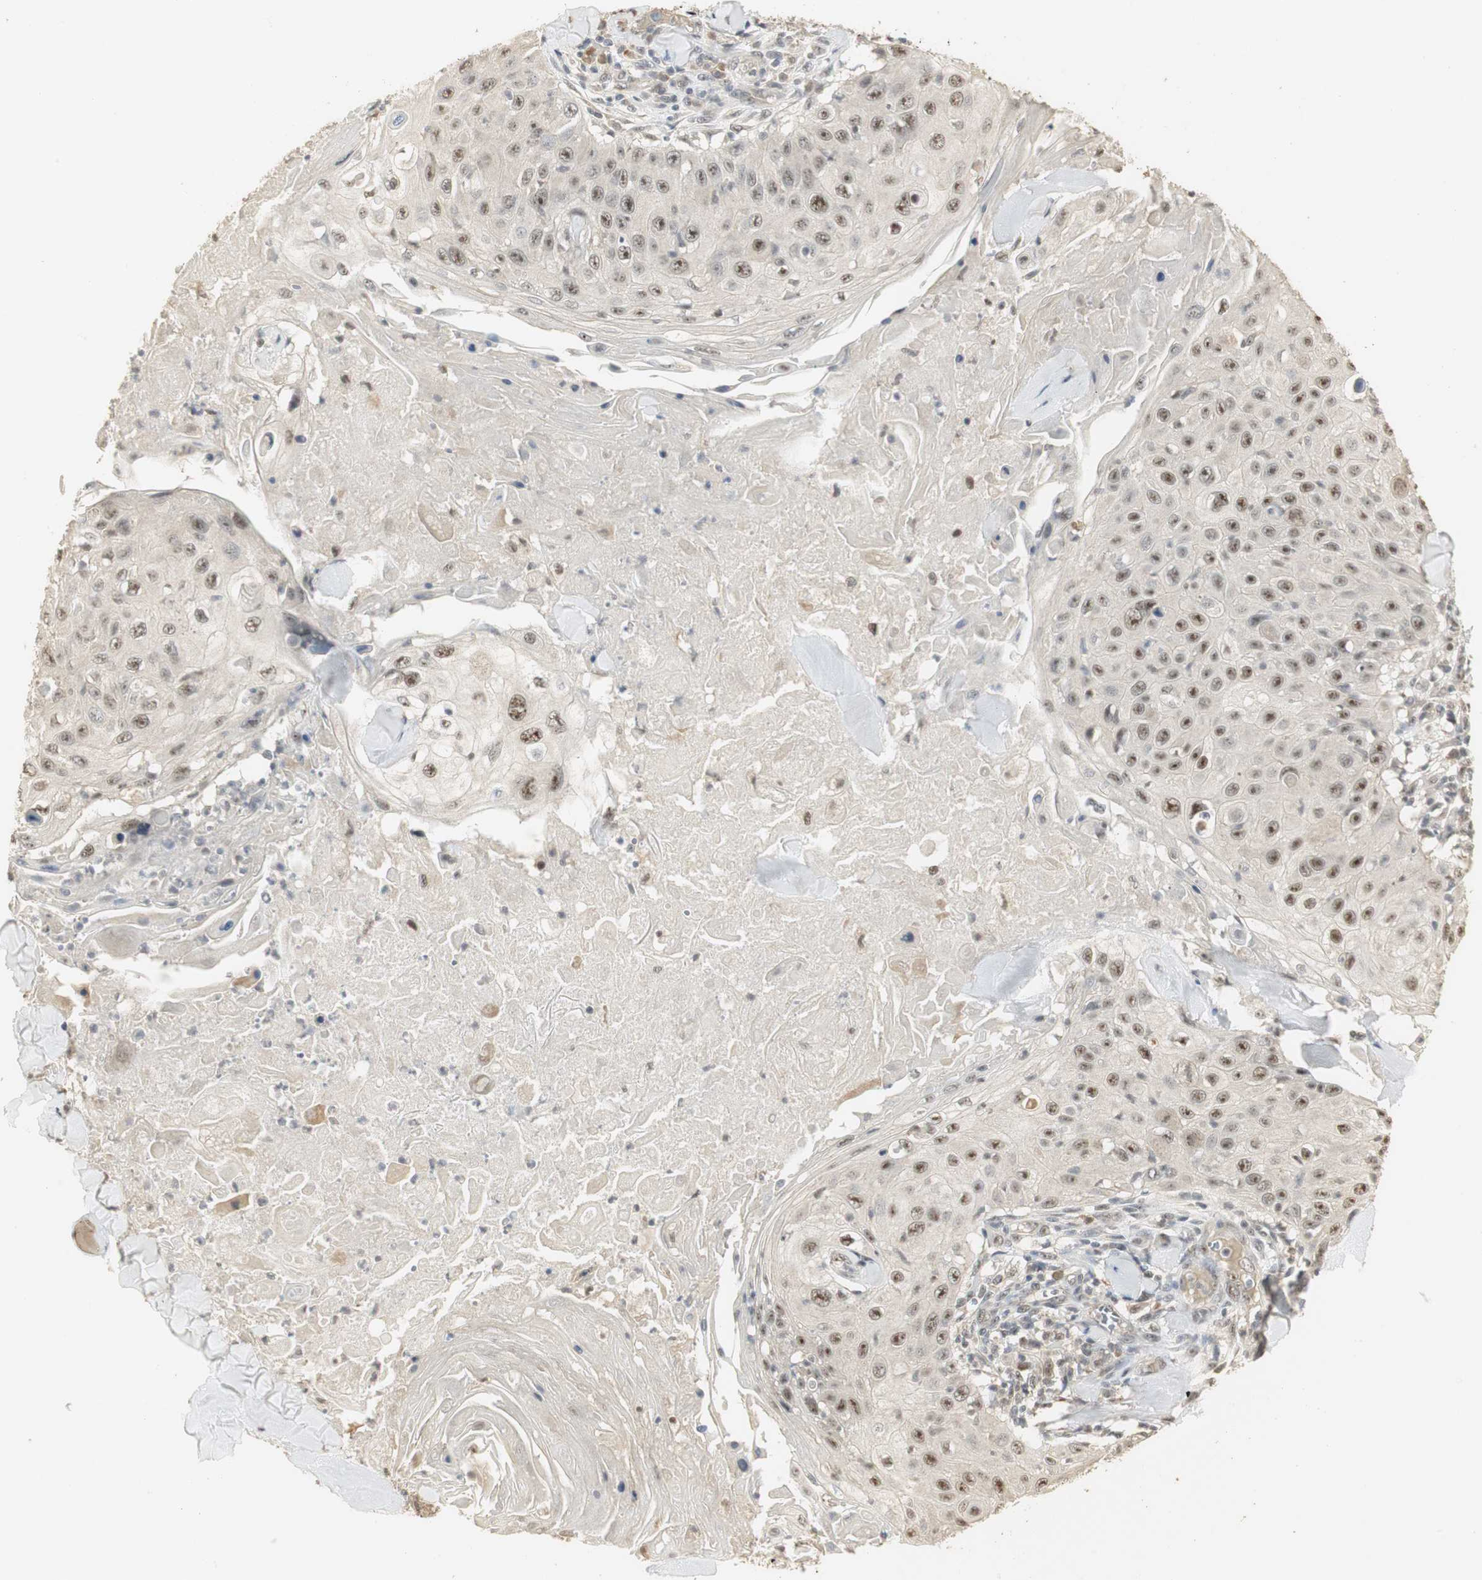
{"staining": {"intensity": "moderate", "quantity": "25%-75%", "location": "nuclear"}, "tissue": "skin cancer", "cell_type": "Tumor cells", "image_type": "cancer", "snomed": [{"axis": "morphology", "description": "Squamous cell carcinoma, NOS"}, {"axis": "topography", "description": "Skin"}], "caption": "Human skin cancer stained with a brown dye shows moderate nuclear positive positivity in approximately 25%-75% of tumor cells.", "gene": "ELOA", "patient": {"sex": "male", "age": 86}}